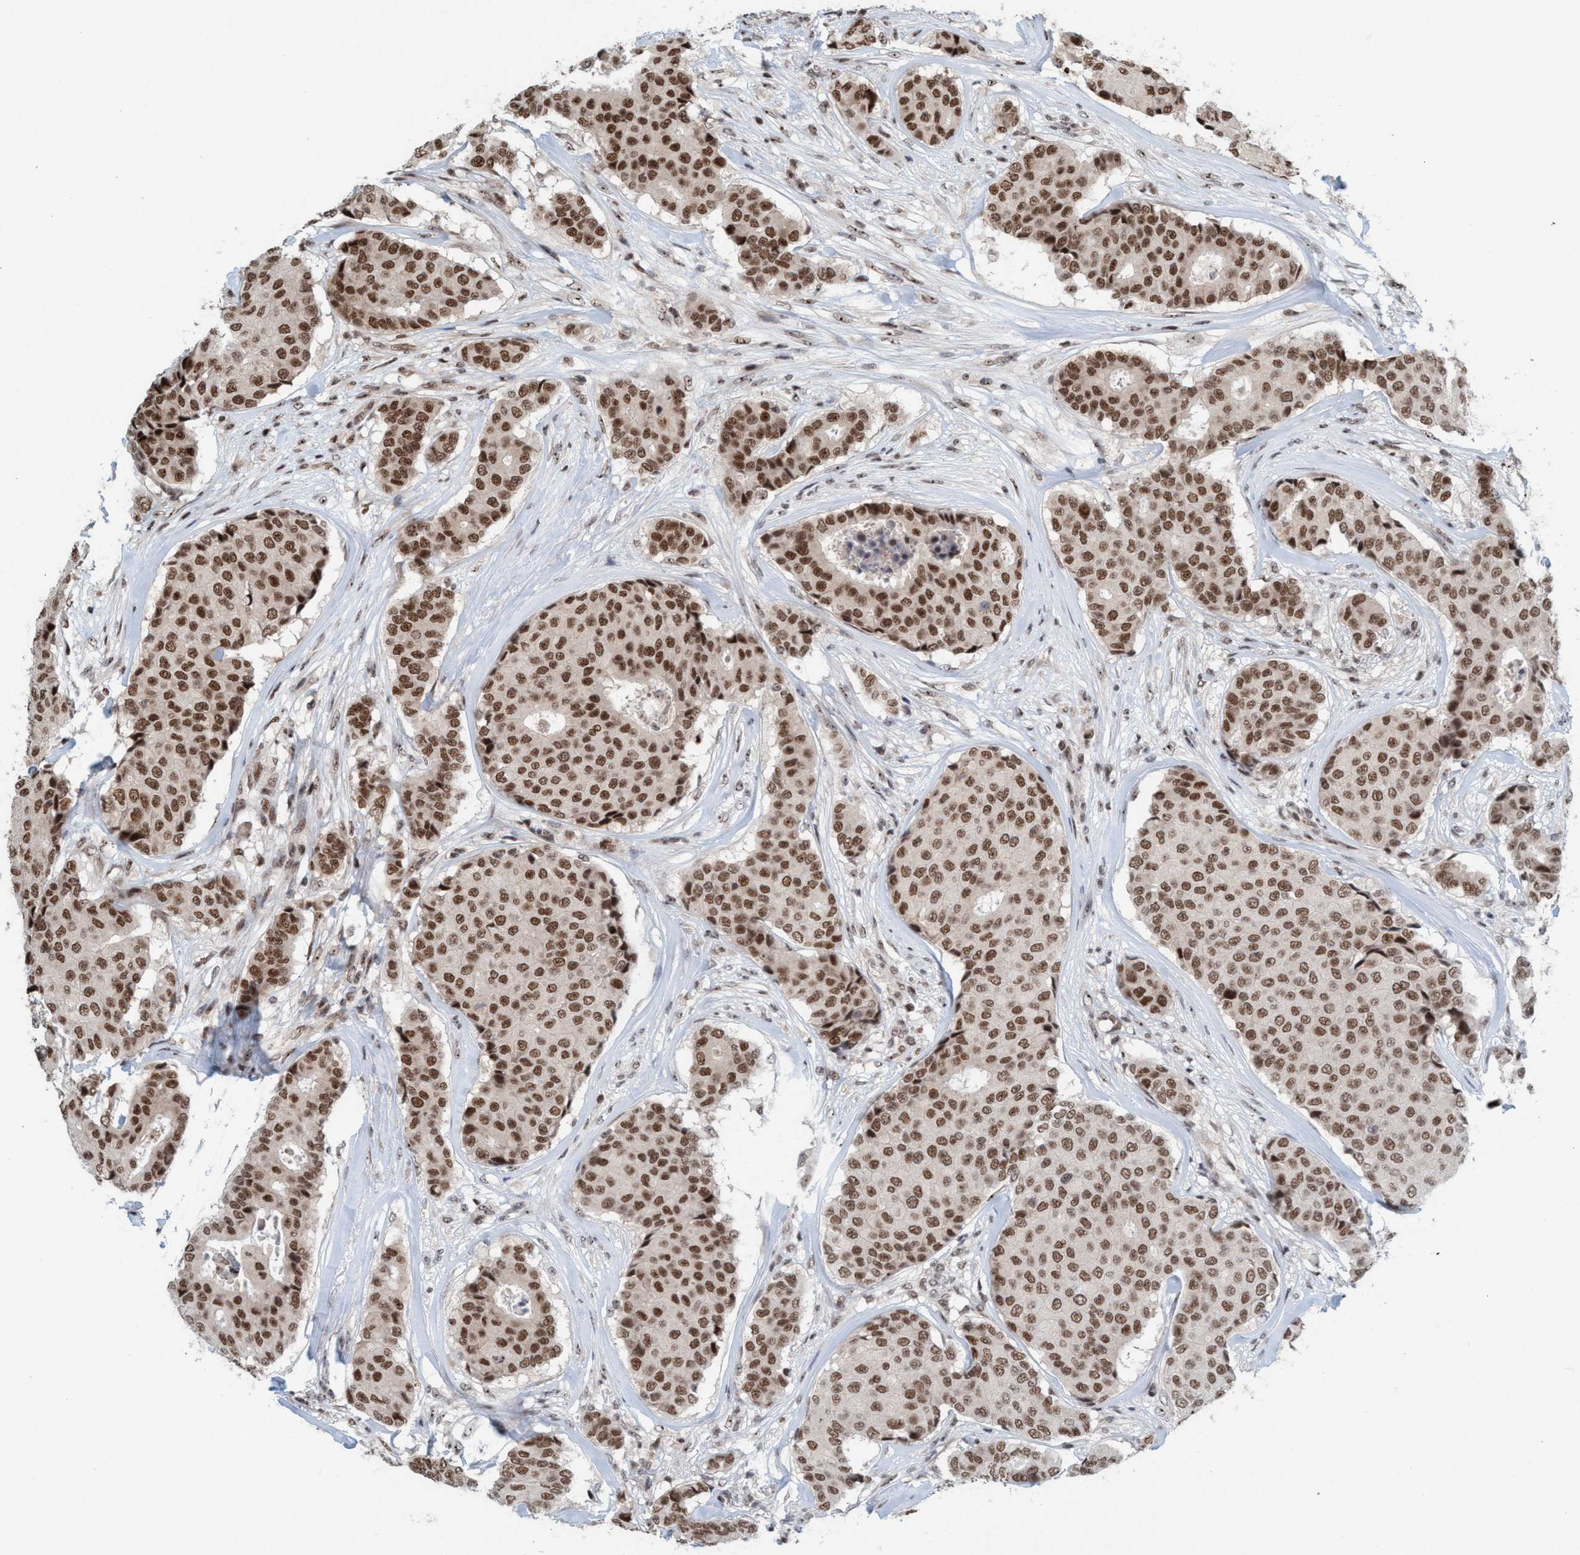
{"staining": {"intensity": "strong", "quantity": ">75%", "location": "nuclear"}, "tissue": "breast cancer", "cell_type": "Tumor cells", "image_type": "cancer", "snomed": [{"axis": "morphology", "description": "Duct carcinoma"}, {"axis": "topography", "description": "Breast"}], "caption": "IHC (DAB (3,3'-diaminobenzidine)) staining of human breast cancer (intraductal carcinoma) exhibits strong nuclear protein staining in about >75% of tumor cells.", "gene": "SMCR8", "patient": {"sex": "female", "age": 75}}